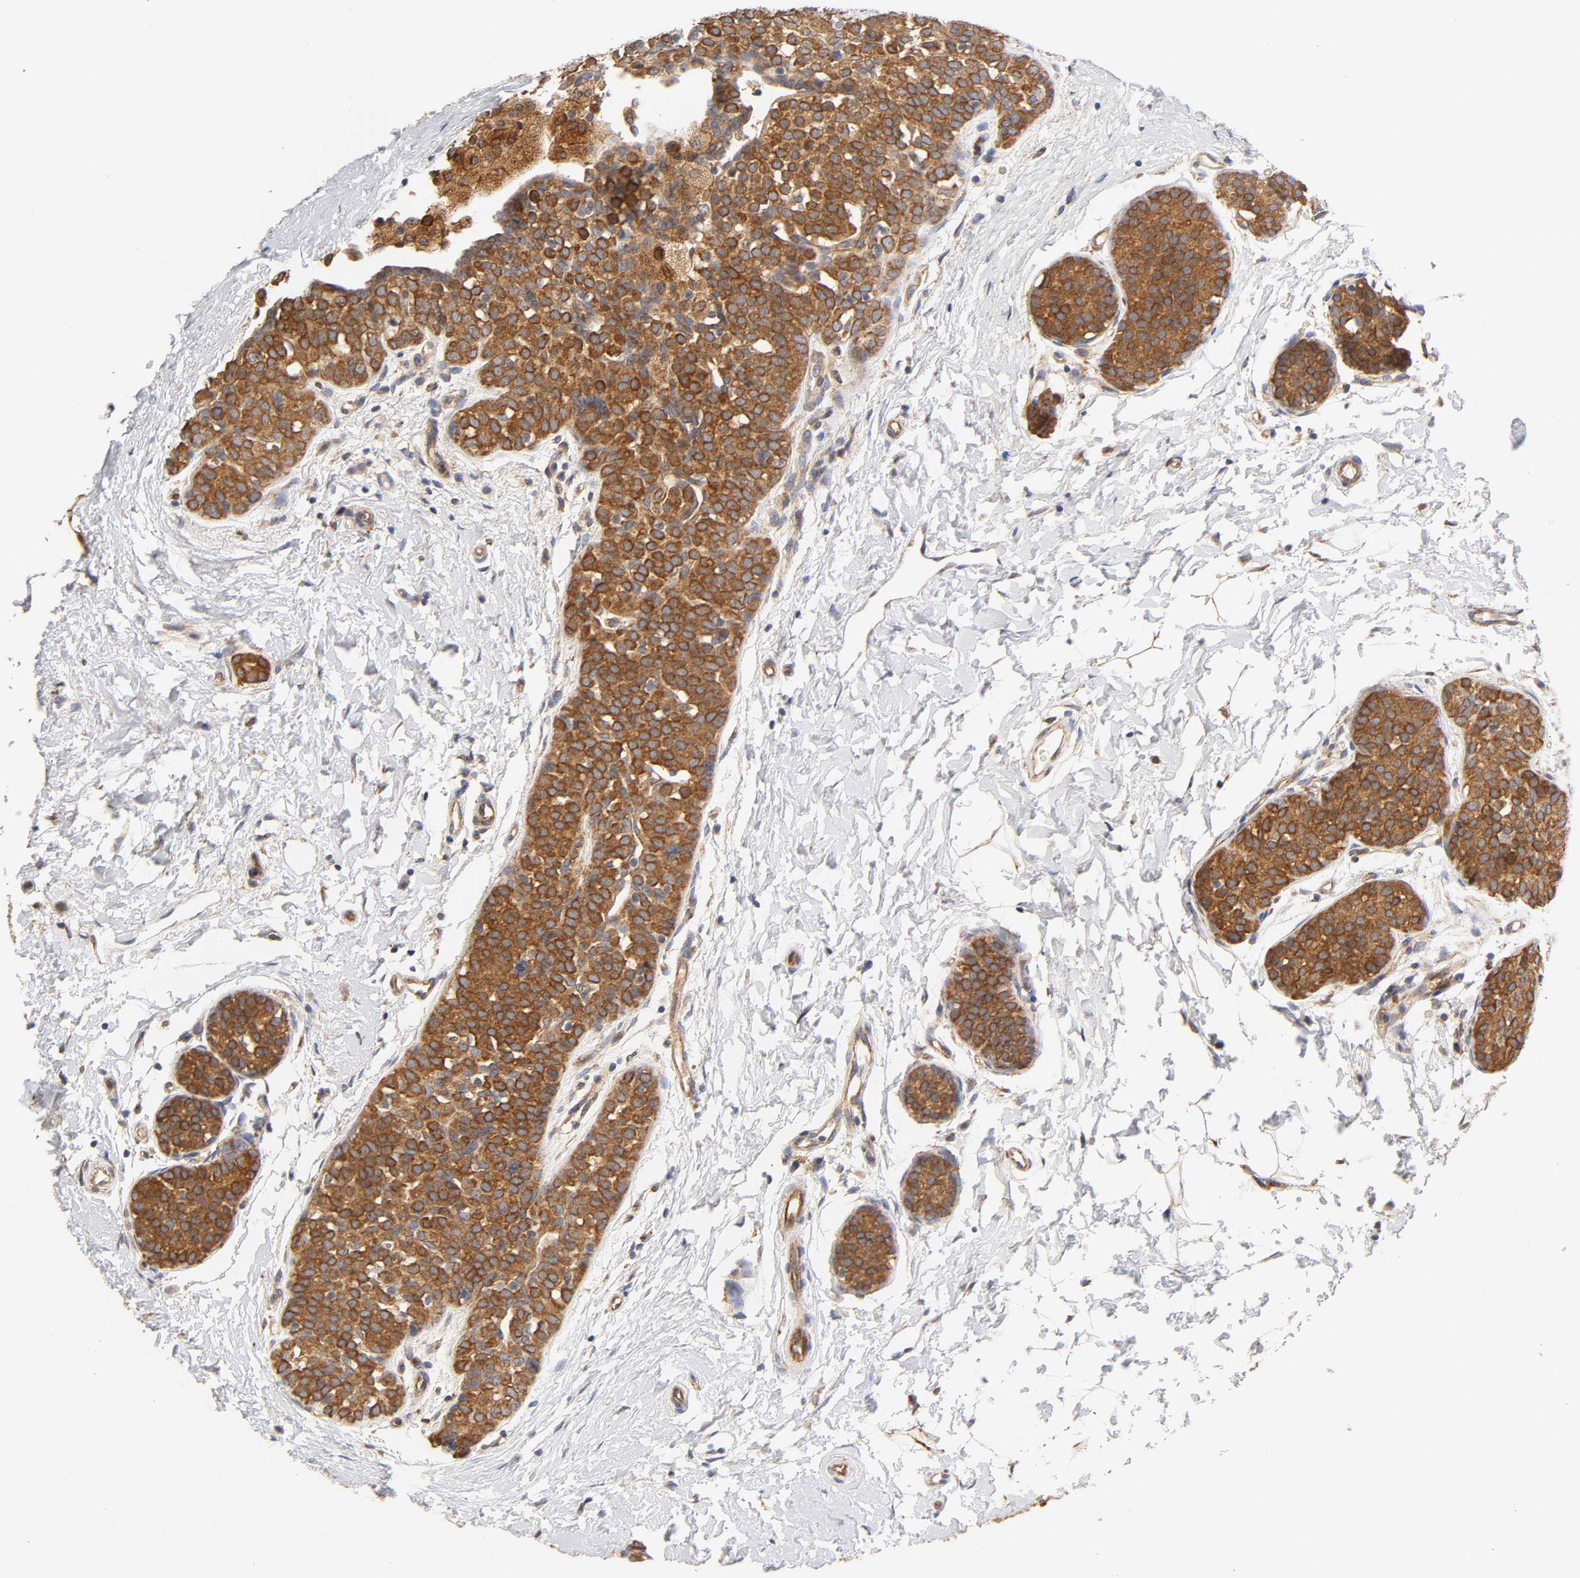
{"staining": {"intensity": "moderate", "quantity": ">75%", "location": "cytoplasmic/membranous"}, "tissue": "breast cancer", "cell_type": "Tumor cells", "image_type": "cancer", "snomed": [{"axis": "morphology", "description": "Lobular carcinoma, in situ"}, {"axis": "morphology", "description": "Lobular carcinoma"}, {"axis": "topography", "description": "Breast"}], "caption": "IHC staining of breast cancer, which reveals medium levels of moderate cytoplasmic/membranous expression in about >75% of tumor cells indicating moderate cytoplasmic/membranous protein staining. The staining was performed using DAB (brown) for protein detection and nuclei were counterstained in hematoxylin (blue).", "gene": "POR", "patient": {"sex": "female", "age": 41}}